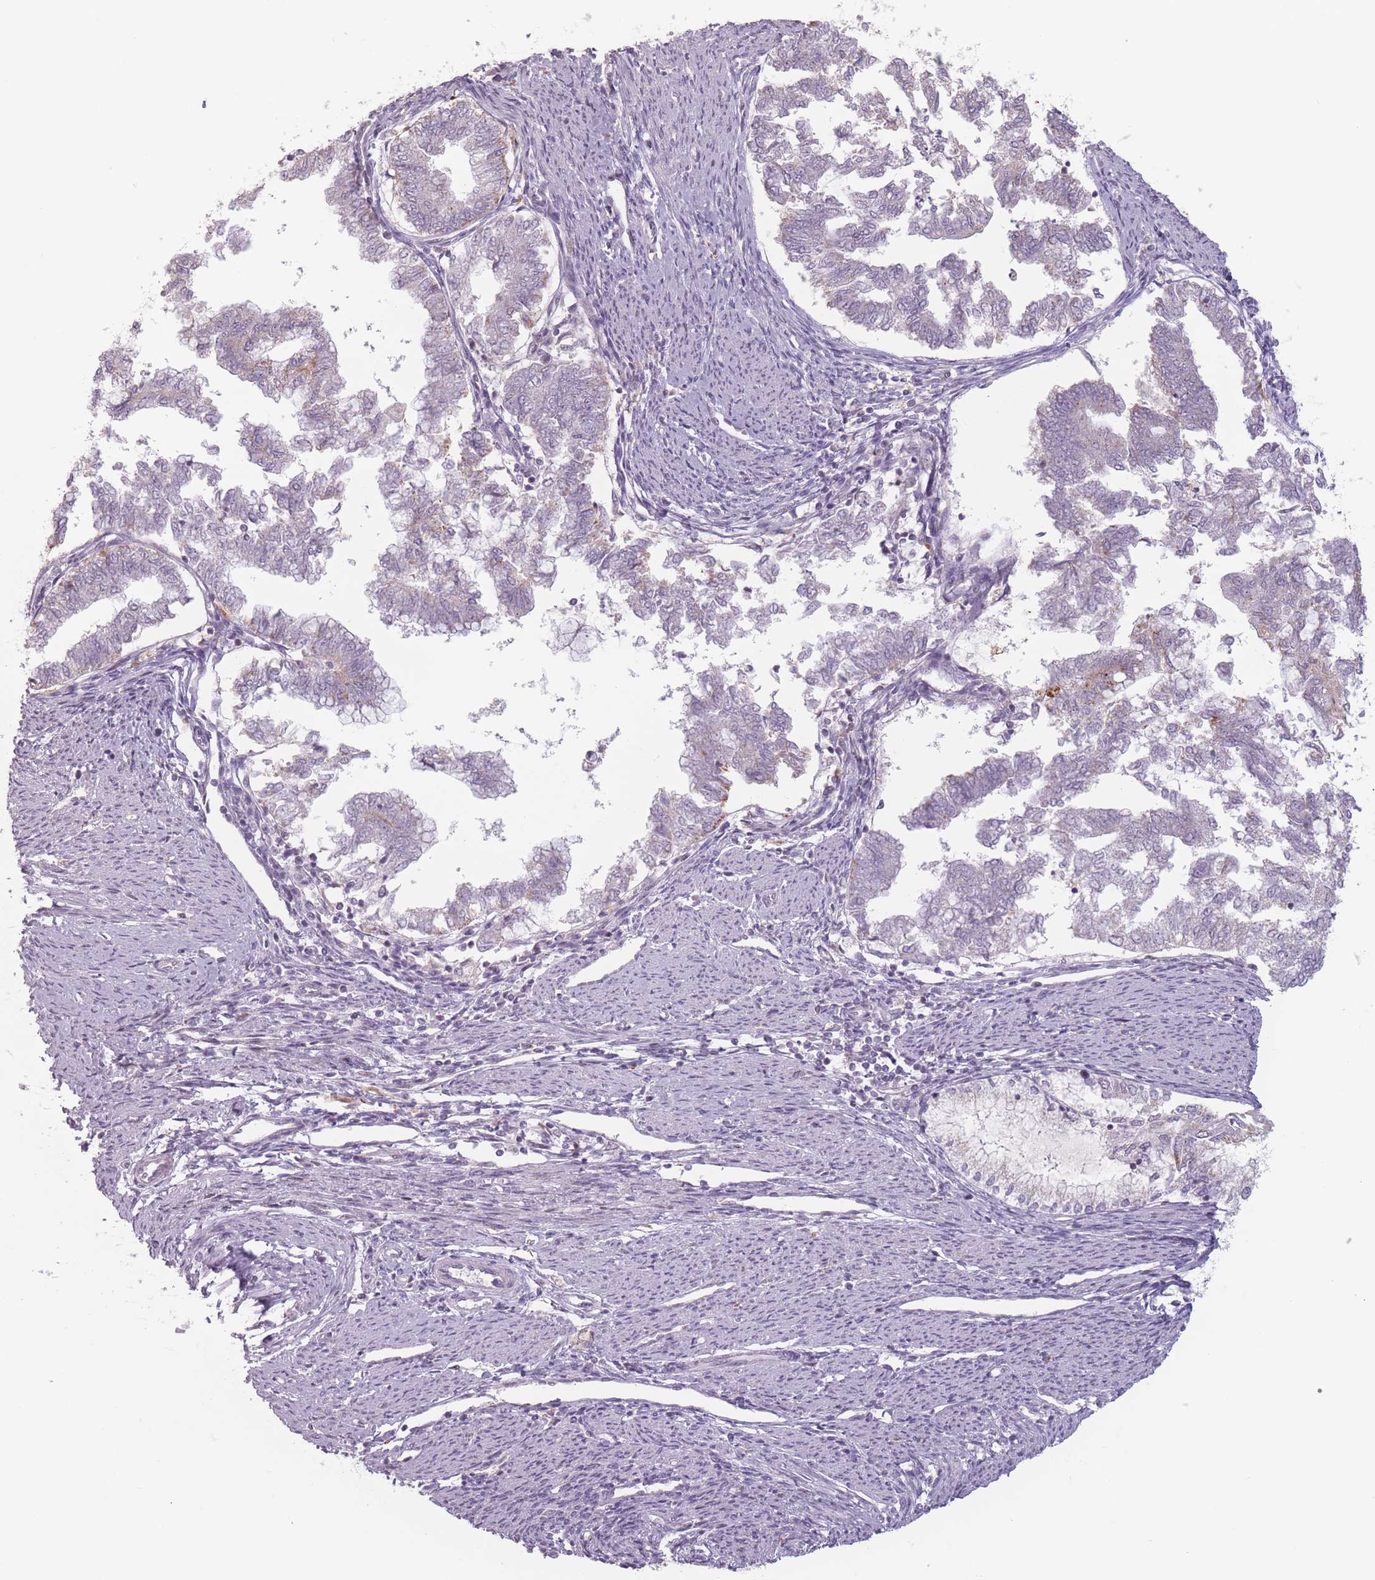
{"staining": {"intensity": "negative", "quantity": "none", "location": "none"}, "tissue": "endometrial cancer", "cell_type": "Tumor cells", "image_type": "cancer", "snomed": [{"axis": "morphology", "description": "Adenocarcinoma, NOS"}, {"axis": "topography", "description": "Endometrium"}], "caption": "Protein analysis of endometrial cancer (adenocarcinoma) displays no significant staining in tumor cells. The staining is performed using DAB (3,3'-diaminobenzidine) brown chromogen with nuclei counter-stained in using hematoxylin.", "gene": "OR10C1", "patient": {"sex": "female", "age": 79}}